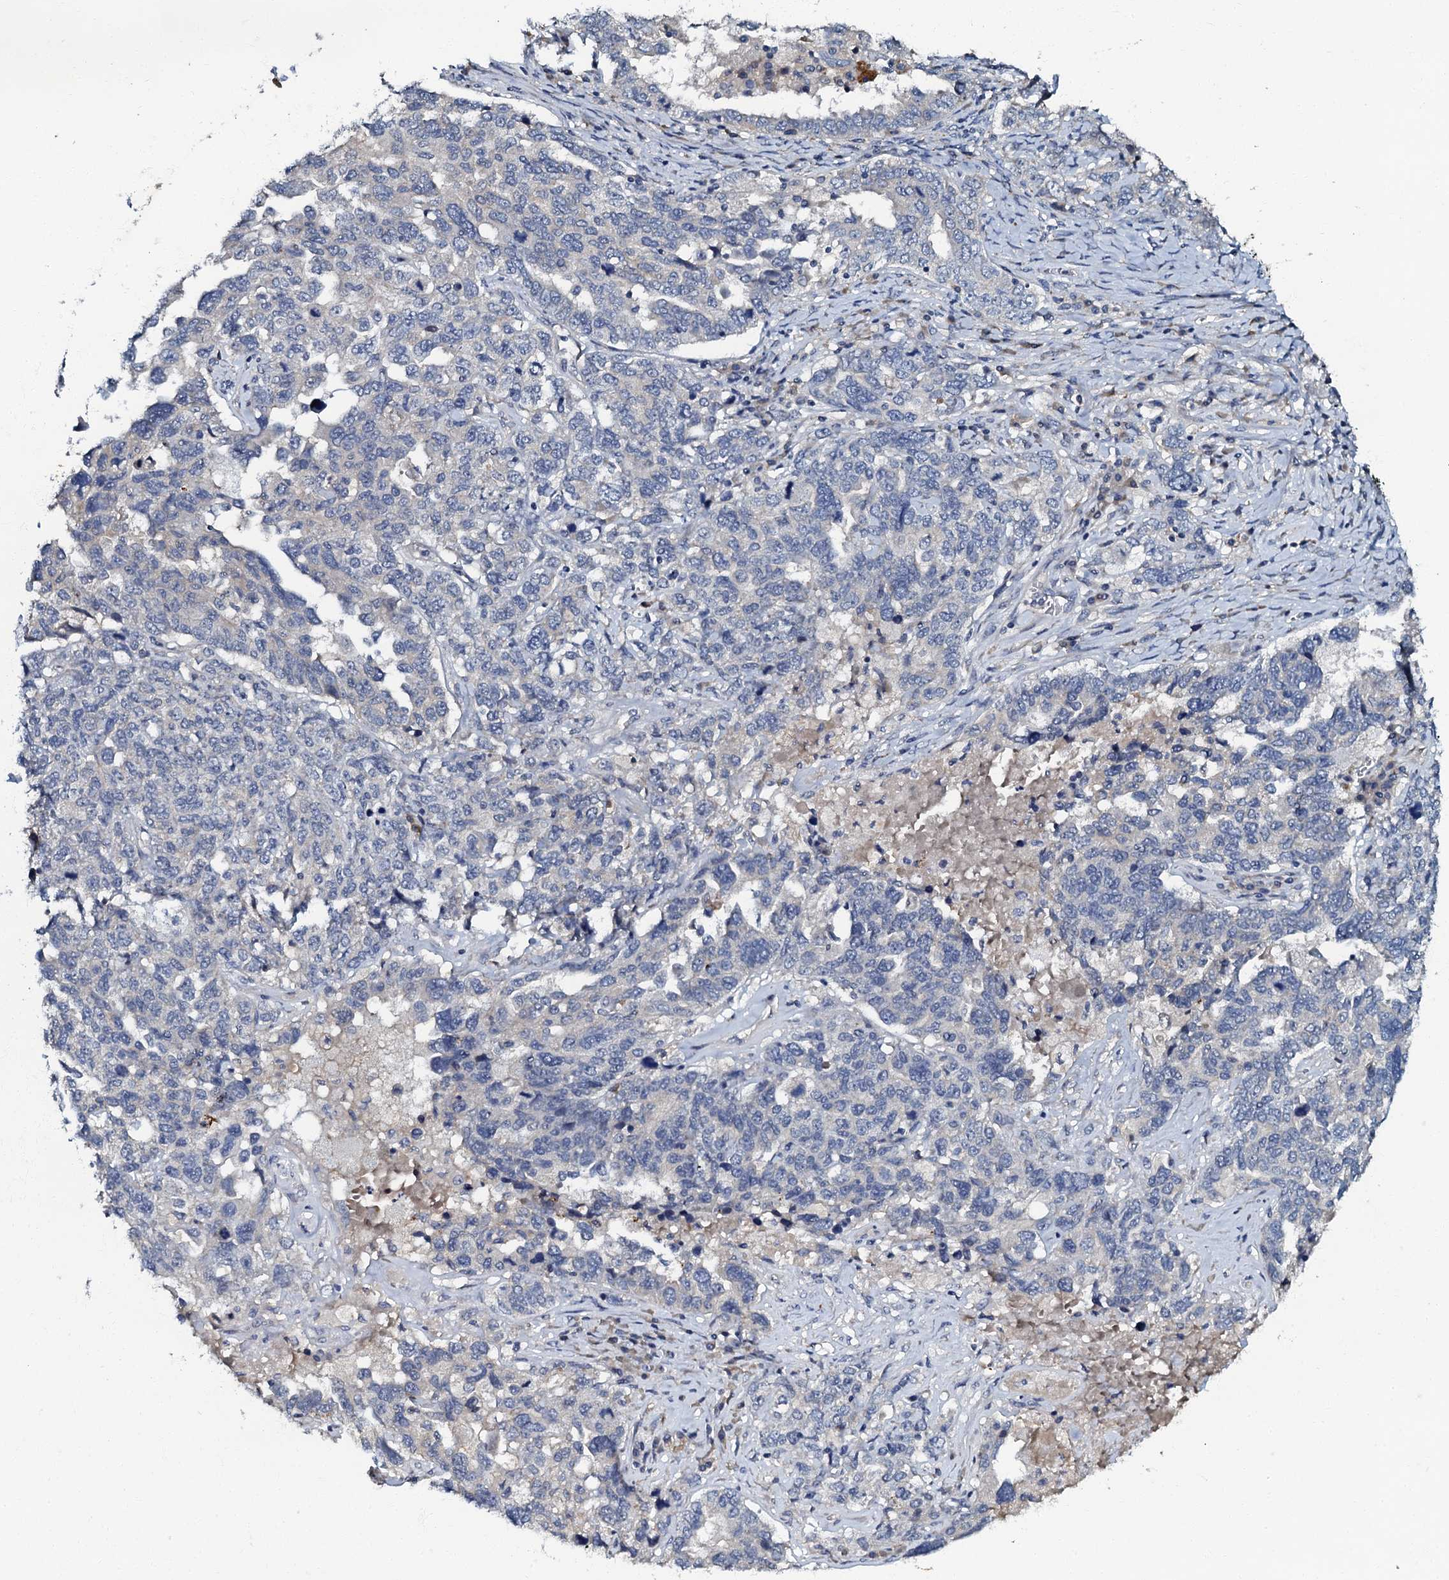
{"staining": {"intensity": "negative", "quantity": "none", "location": "none"}, "tissue": "ovarian cancer", "cell_type": "Tumor cells", "image_type": "cancer", "snomed": [{"axis": "morphology", "description": "Carcinoma, endometroid"}, {"axis": "topography", "description": "Ovary"}], "caption": "Endometroid carcinoma (ovarian) was stained to show a protein in brown. There is no significant expression in tumor cells.", "gene": "OLAH", "patient": {"sex": "female", "age": 62}}